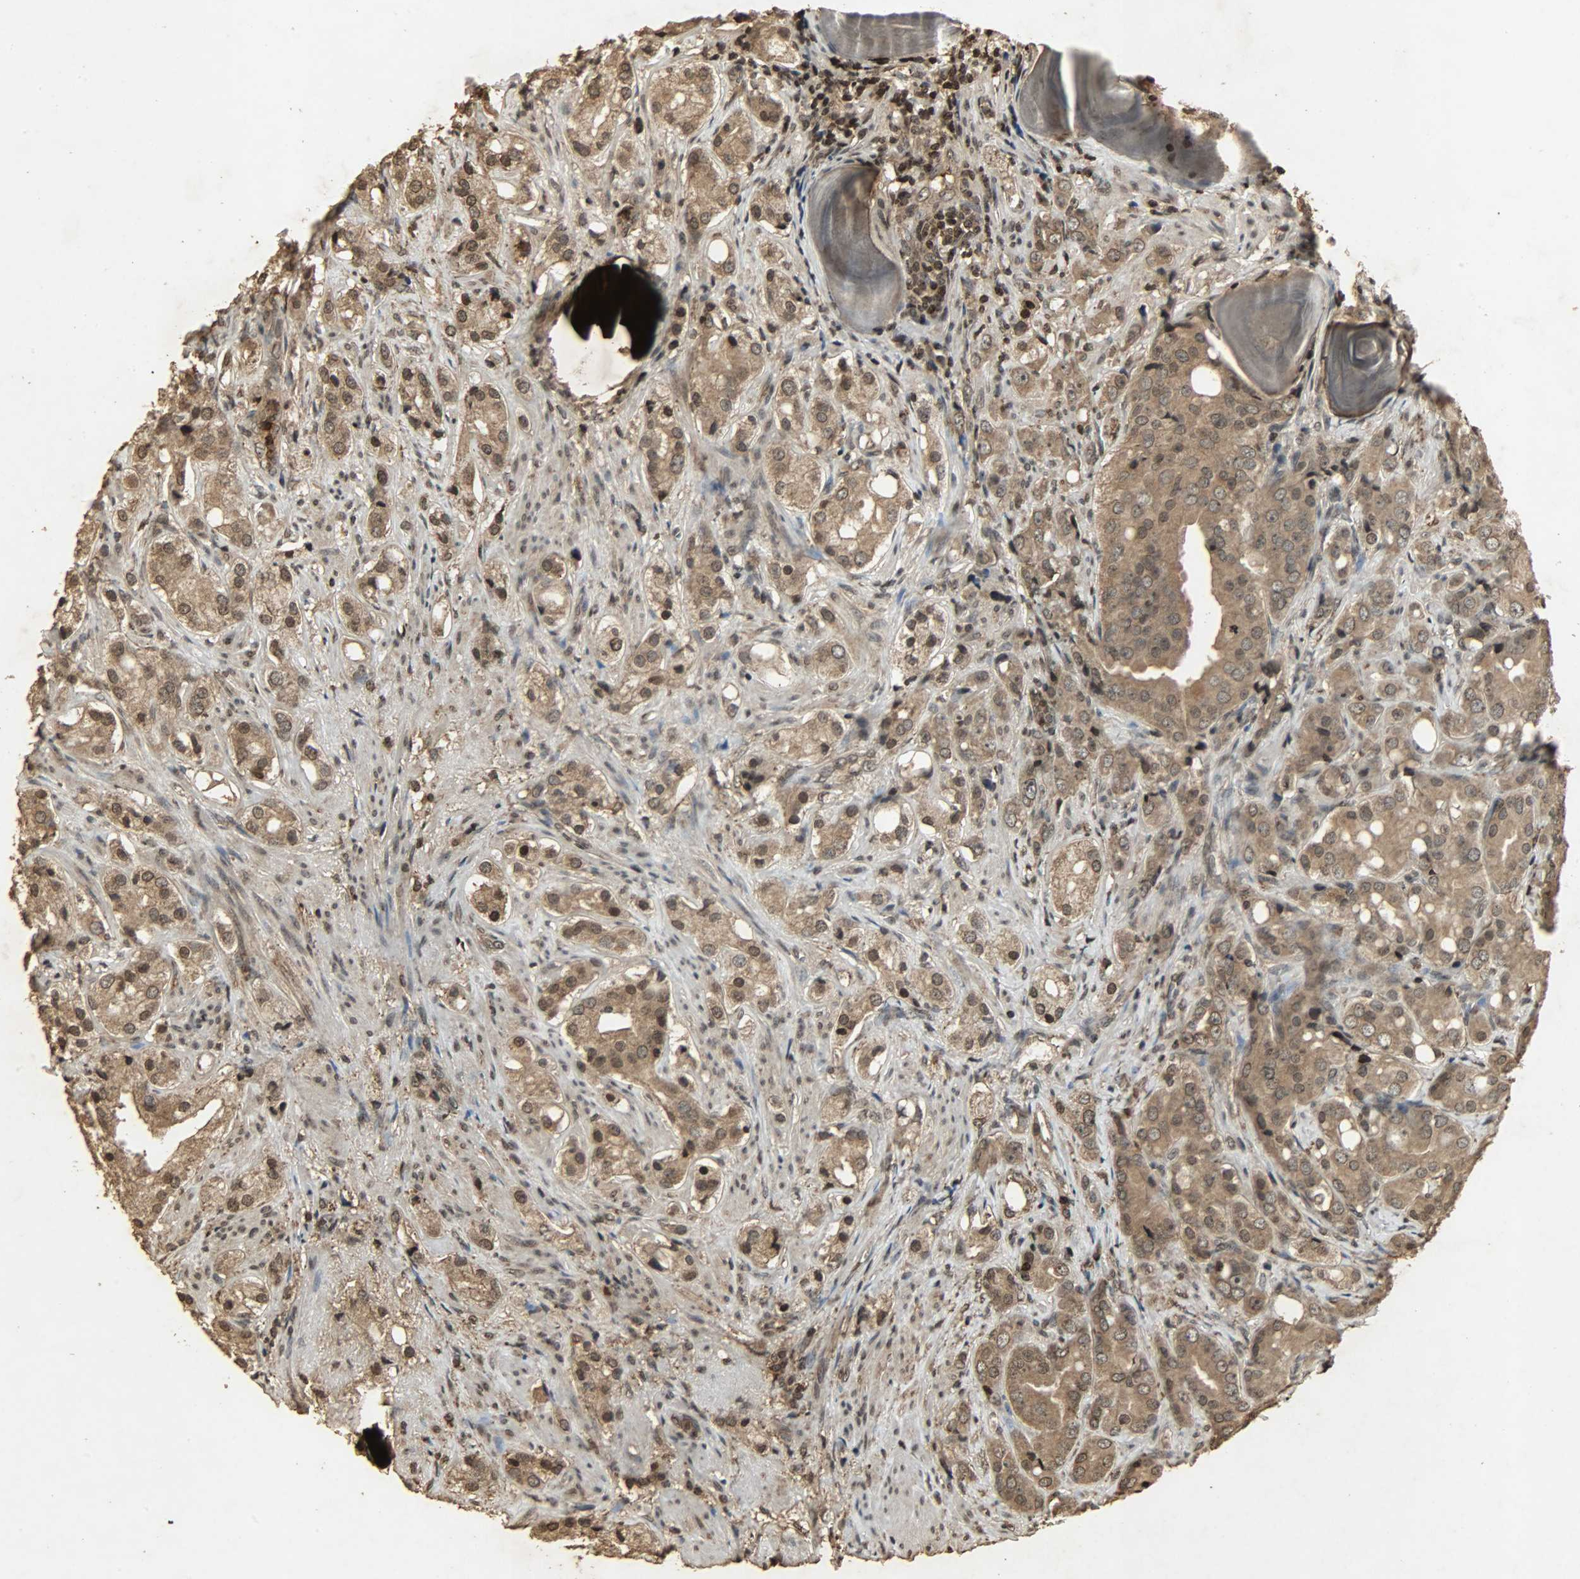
{"staining": {"intensity": "moderate", "quantity": ">75%", "location": "cytoplasmic/membranous,nuclear"}, "tissue": "prostate cancer", "cell_type": "Tumor cells", "image_type": "cancer", "snomed": [{"axis": "morphology", "description": "Adenocarcinoma, High grade"}, {"axis": "topography", "description": "Prostate"}], "caption": "Adenocarcinoma (high-grade) (prostate) stained for a protein (brown) shows moderate cytoplasmic/membranous and nuclear positive staining in about >75% of tumor cells.", "gene": "PPP3R1", "patient": {"sex": "male", "age": 68}}